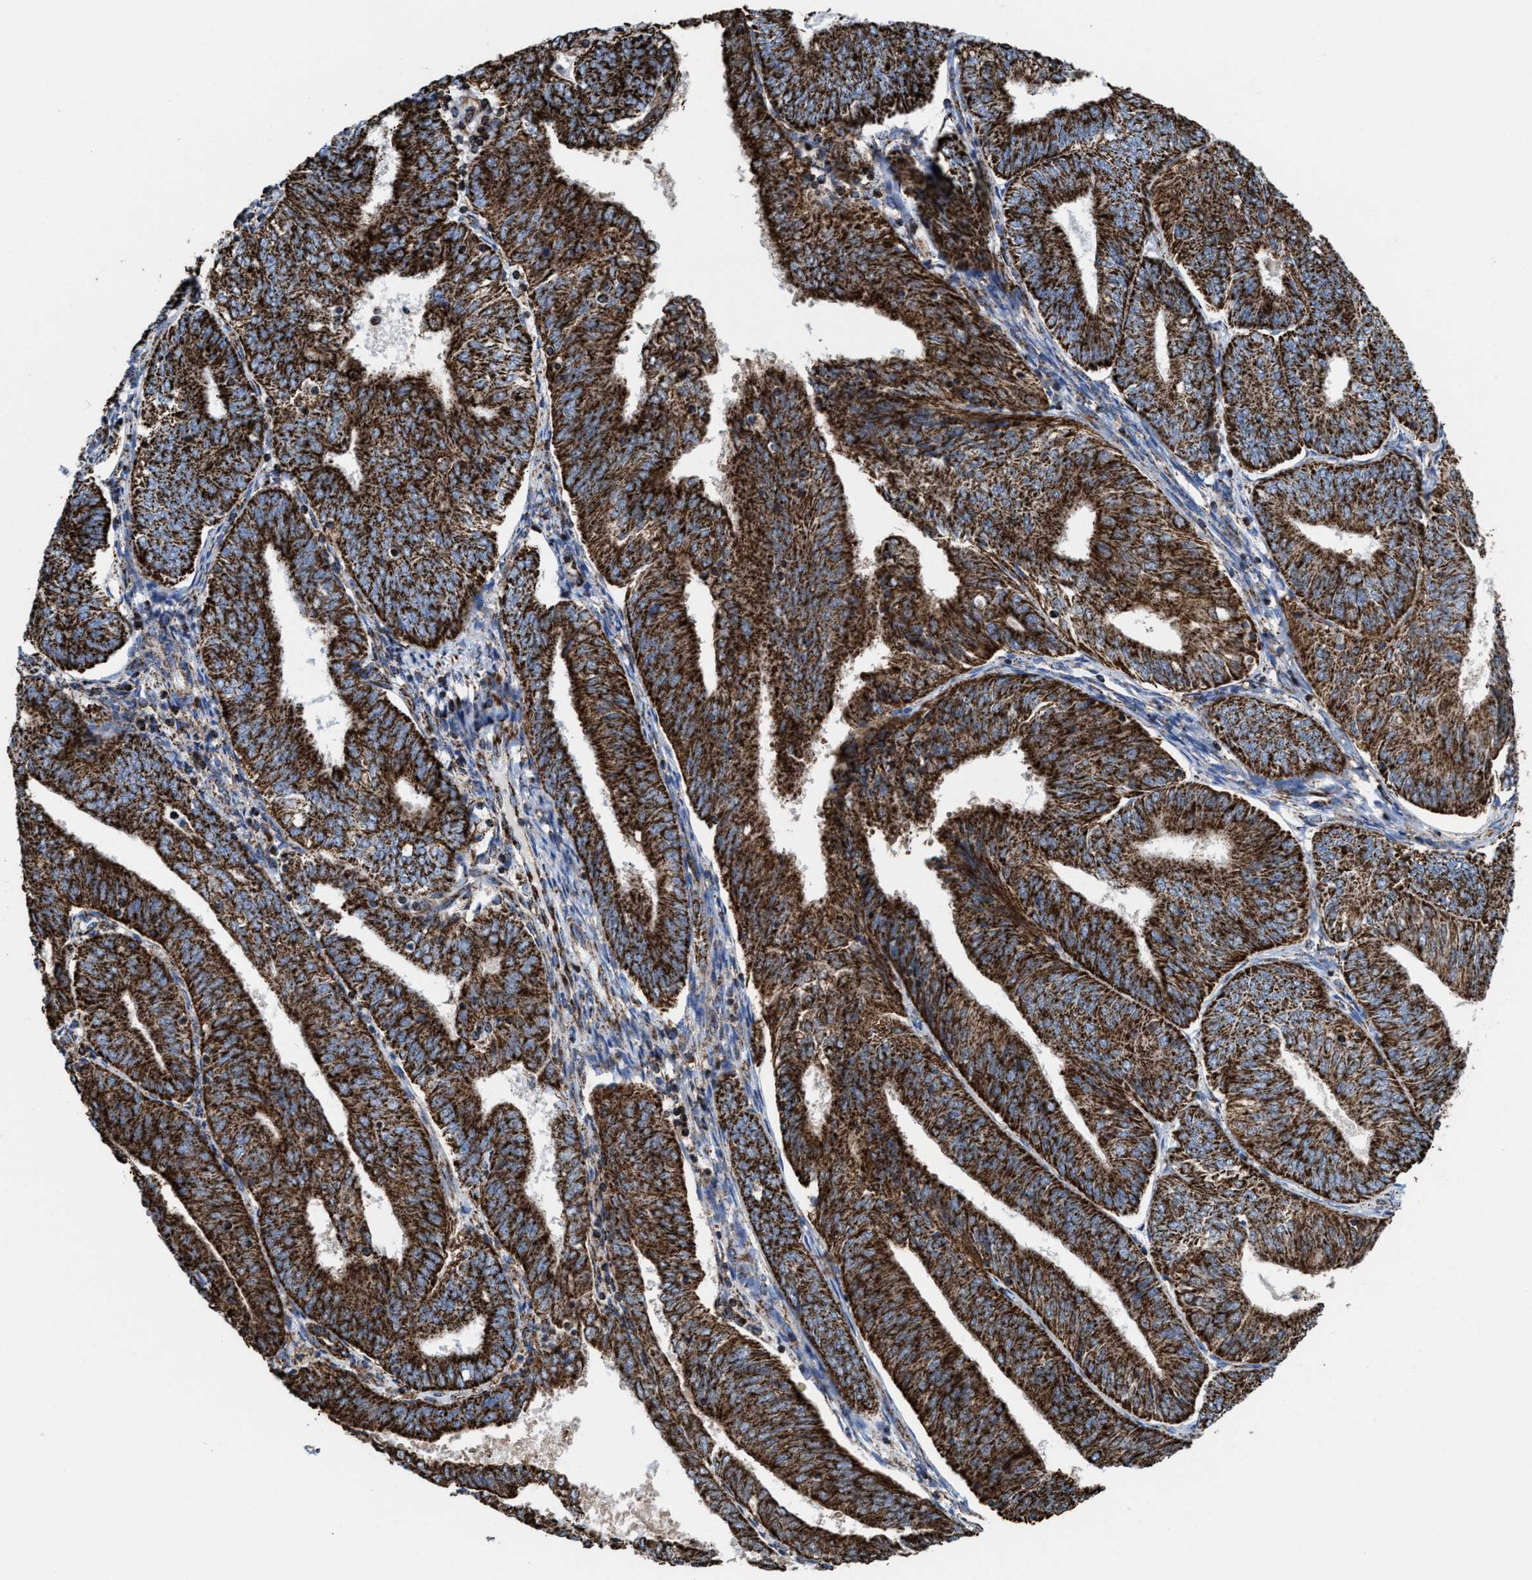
{"staining": {"intensity": "strong", "quantity": ">75%", "location": "cytoplasmic/membranous"}, "tissue": "endometrial cancer", "cell_type": "Tumor cells", "image_type": "cancer", "snomed": [{"axis": "morphology", "description": "Adenocarcinoma, NOS"}, {"axis": "topography", "description": "Endometrium"}], "caption": "About >75% of tumor cells in endometrial adenocarcinoma display strong cytoplasmic/membranous protein positivity as visualized by brown immunohistochemical staining.", "gene": "ECHS1", "patient": {"sex": "female", "age": 58}}